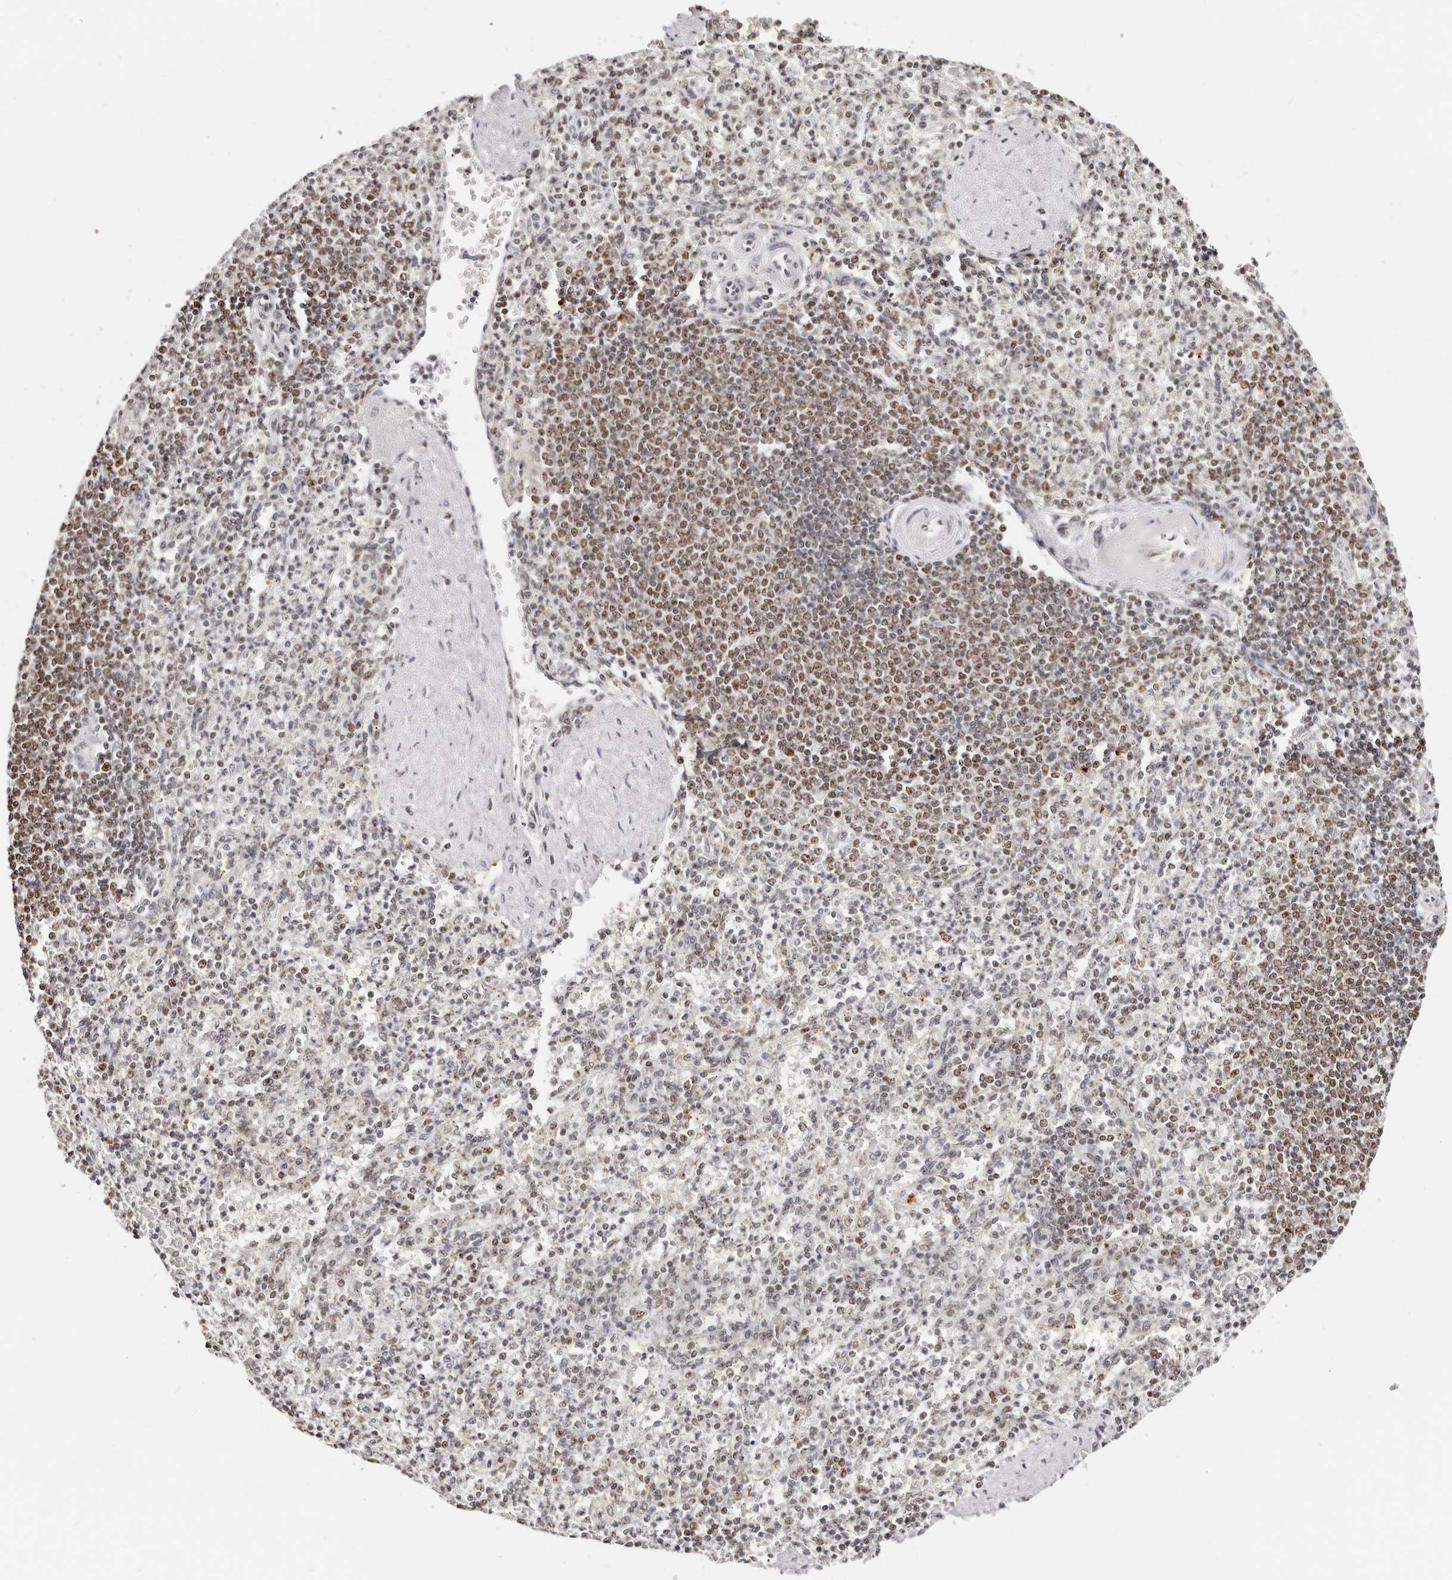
{"staining": {"intensity": "weak", "quantity": "25%-75%", "location": "nuclear"}, "tissue": "spleen", "cell_type": "Cells in red pulp", "image_type": "normal", "snomed": [{"axis": "morphology", "description": "Normal tissue, NOS"}, {"axis": "topography", "description": "Spleen"}], "caption": "The immunohistochemical stain highlights weak nuclear positivity in cells in red pulp of benign spleen.", "gene": "IQGAP3", "patient": {"sex": "female", "age": 74}}